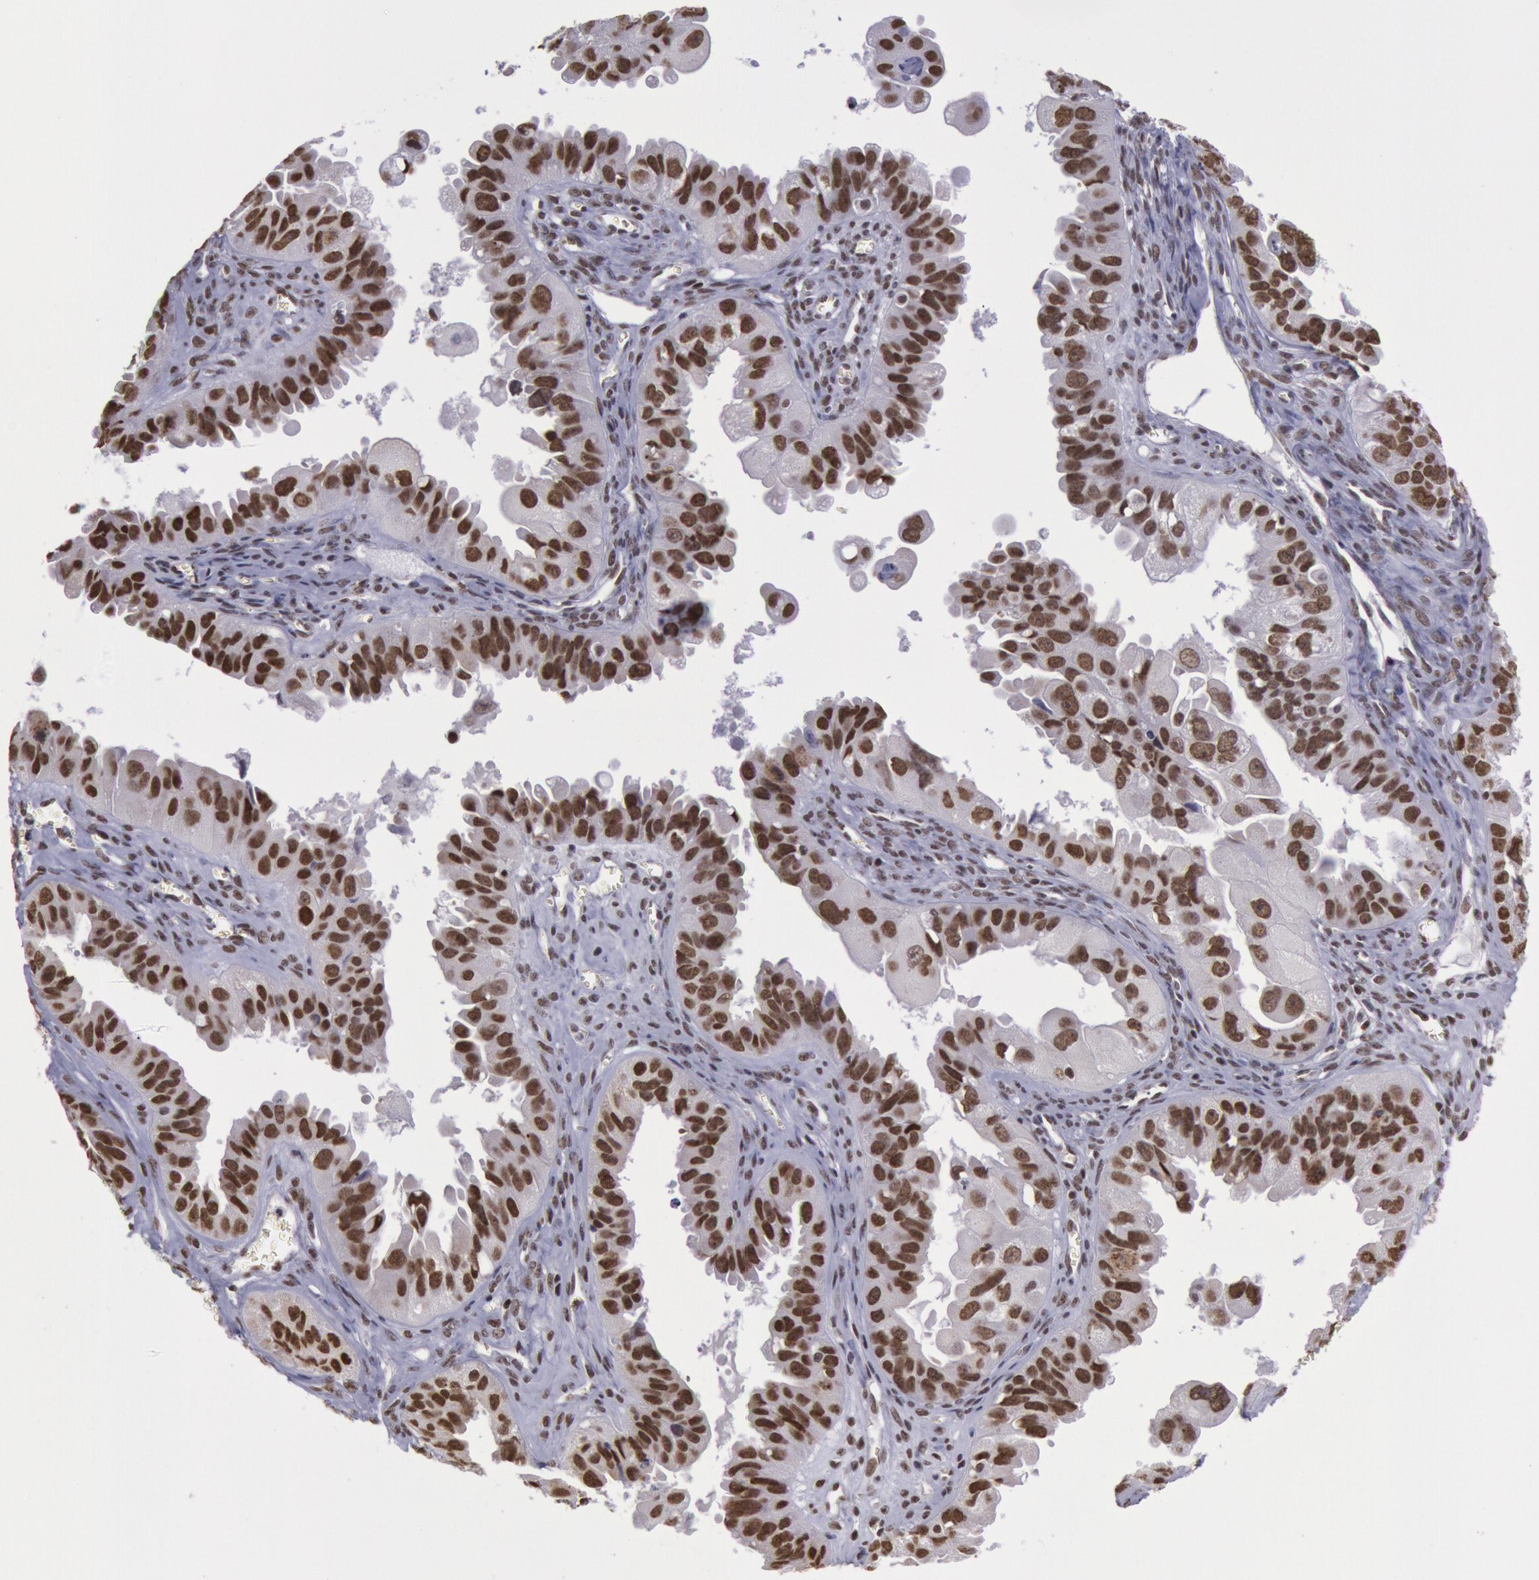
{"staining": {"intensity": "strong", "quantity": ">75%", "location": "nuclear"}, "tissue": "ovarian cancer", "cell_type": "Tumor cells", "image_type": "cancer", "snomed": [{"axis": "morphology", "description": "Carcinoma, endometroid"}, {"axis": "topography", "description": "Ovary"}], "caption": "Immunohistochemical staining of endometroid carcinoma (ovarian) reveals high levels of strong nuclear protein expression in approximately >75% of tumor cells. The staining was performed using DAB to visualize the protein expression in brown, while the nuclei were stained in blue with hematoxylin (Magnification: 20x).", "gene": "NKAP", "patient": {"sex": "female", "age": 85}}